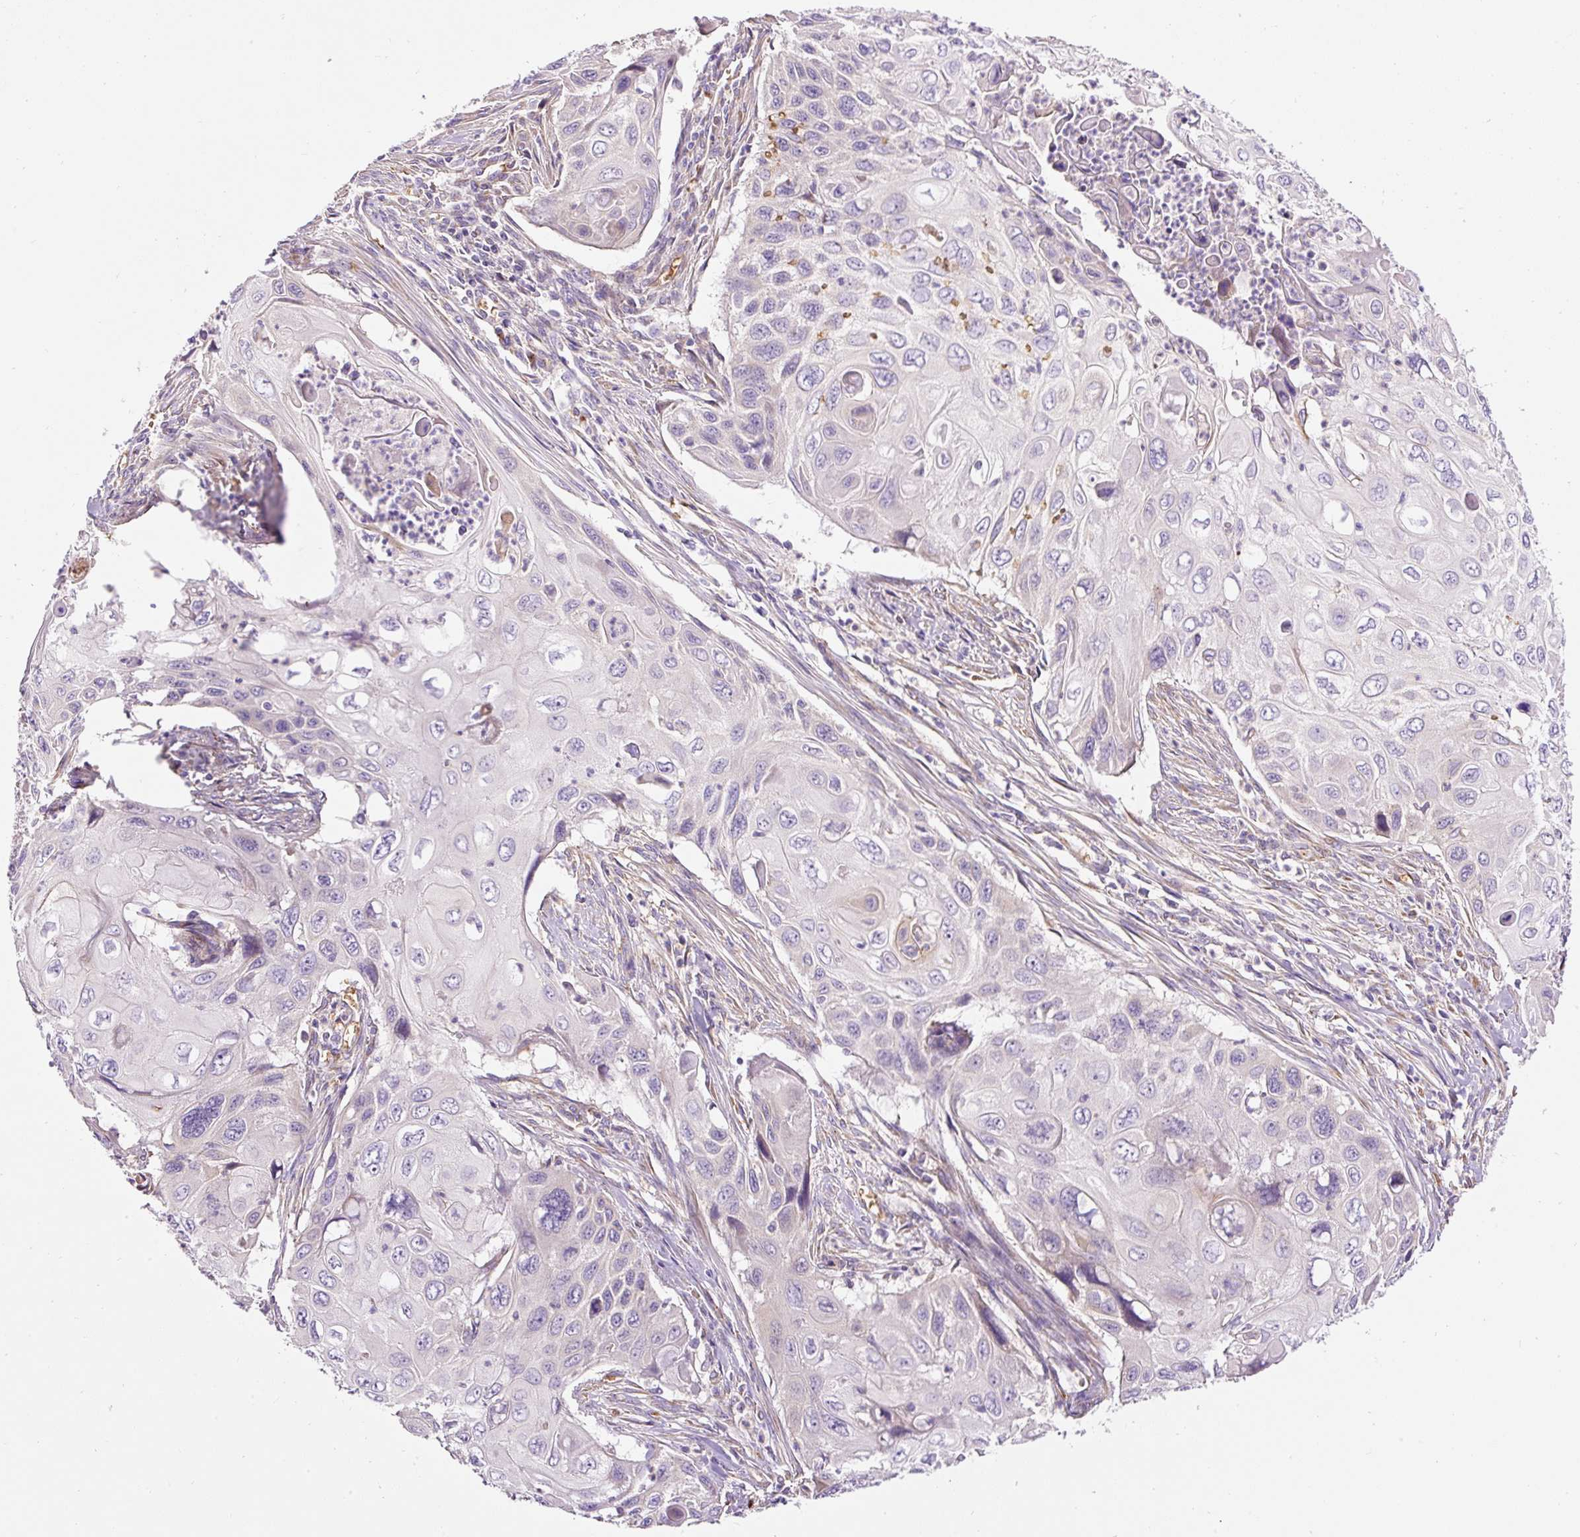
{"staining": {"intensity": "negative", "quantity": "none", "location": "none"}, "tissue": "cervical cancer", "cell_type": "Tumor cells", "image_type": "cancer", "snomed": [{"axis": "morphology", "description": "Squamous cell carcinoma, NOS"}, {"axis": "topography", "description": "Cervix"}], "caption": "Immunohistochemical staining of human cervical cancer exhibits no significant positivity in tumor cells.", "gene": "PRRC2A", "patient": {"sex": "female", "age": 70}}